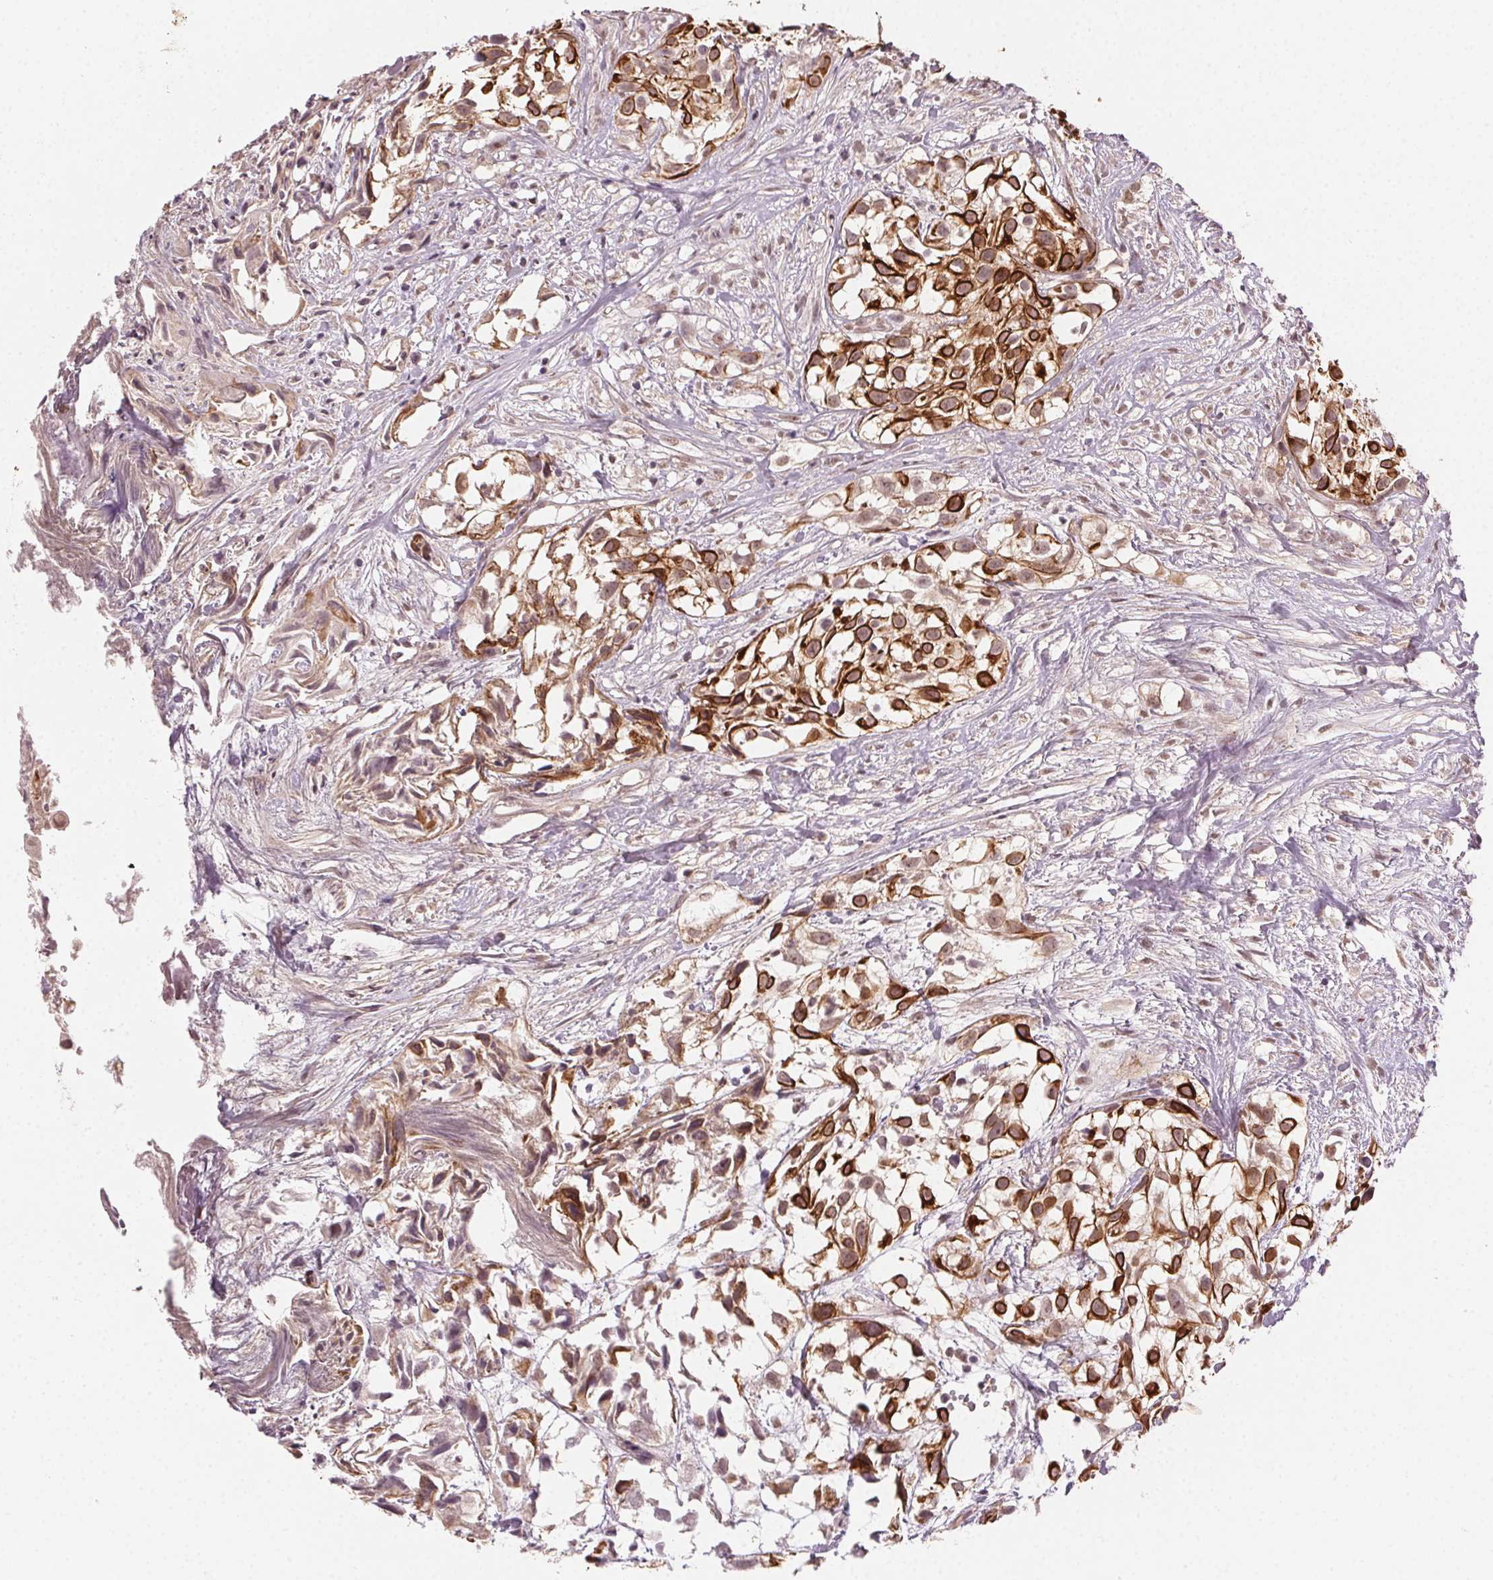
{"staining": {"intensity": "strong", "quantity": ">75%", "location": "cytoplasmic/membranous"}, "tissue": "urothelial cancer", "cell_type": "Tumor cells", "image_type": "cancer", "snomed": [{"axis": "morphology", "description": "Urothelial carcinoma, High grade"}, {"axis": "topography", "description": "Urinary bladder"}], "caption": "Protein expression analysis of human high-grade urothelial carcinoma reveals strong cytoplasmic/membranous expression in about >75% of tumor cells.", "gene": "TUB", "patient": {"sex": "male", "age": 56}}